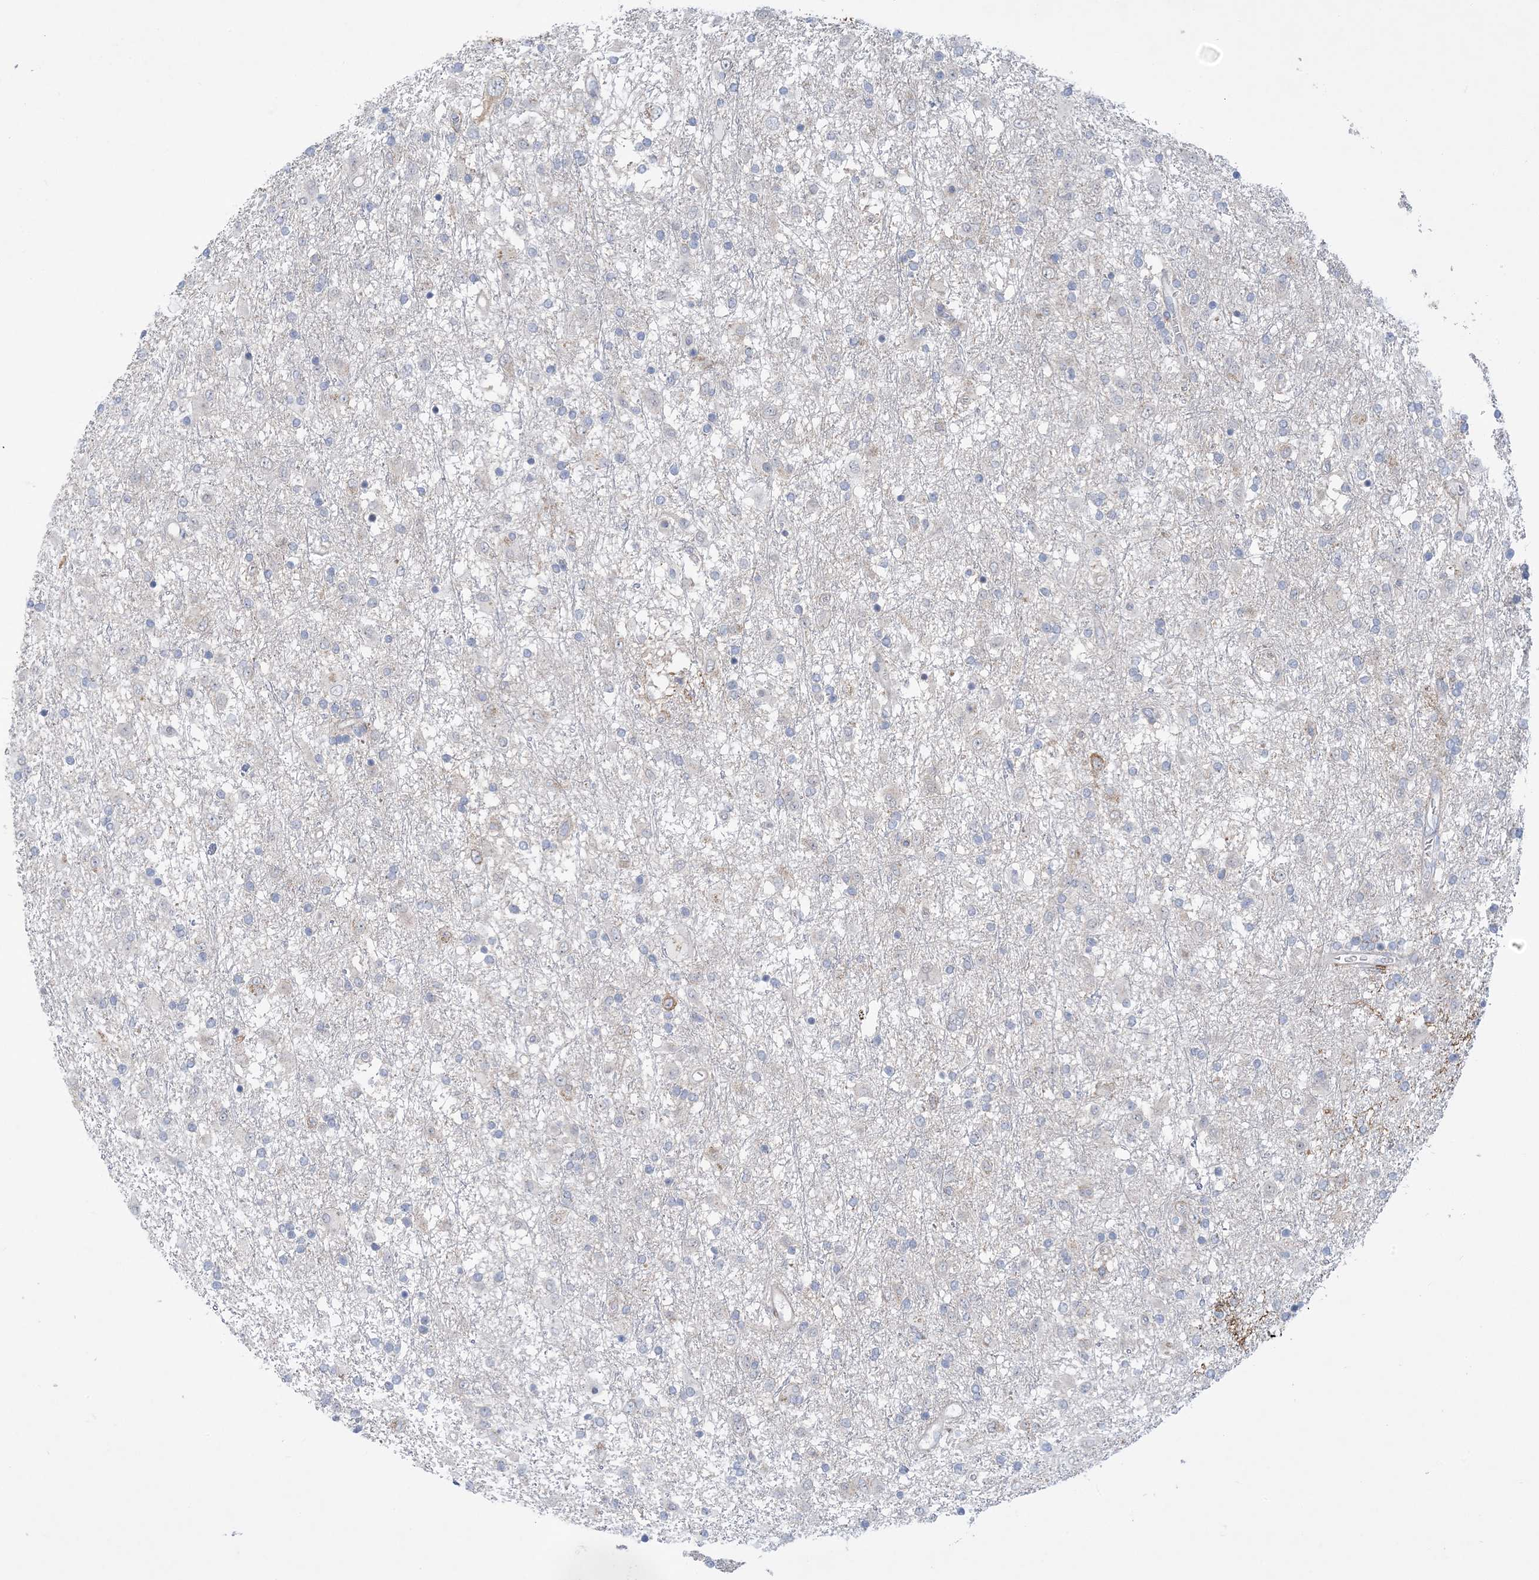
{"staining": {"intensity": "negative", "quantity": "none", "location": "none"}, "tissue": "glioma", "cell_type": "Tumor cells", "image_type": "cancer", "snomed": [{"axis": "morphology", "description": "Glioma, malignant, Low grade"}, {"axis": "topography", "description": "Brain"}], "caption": "A high-resolution micrograph shows immunohistochemistry staining of malignant low-grade glioma, which shows no significant staining in tumor cells. (Brightfield microscopy of DAB immunohistochemistry at high magnification).", "gene": "AOC1", "patient": {"sex": "male", "age": 65}}